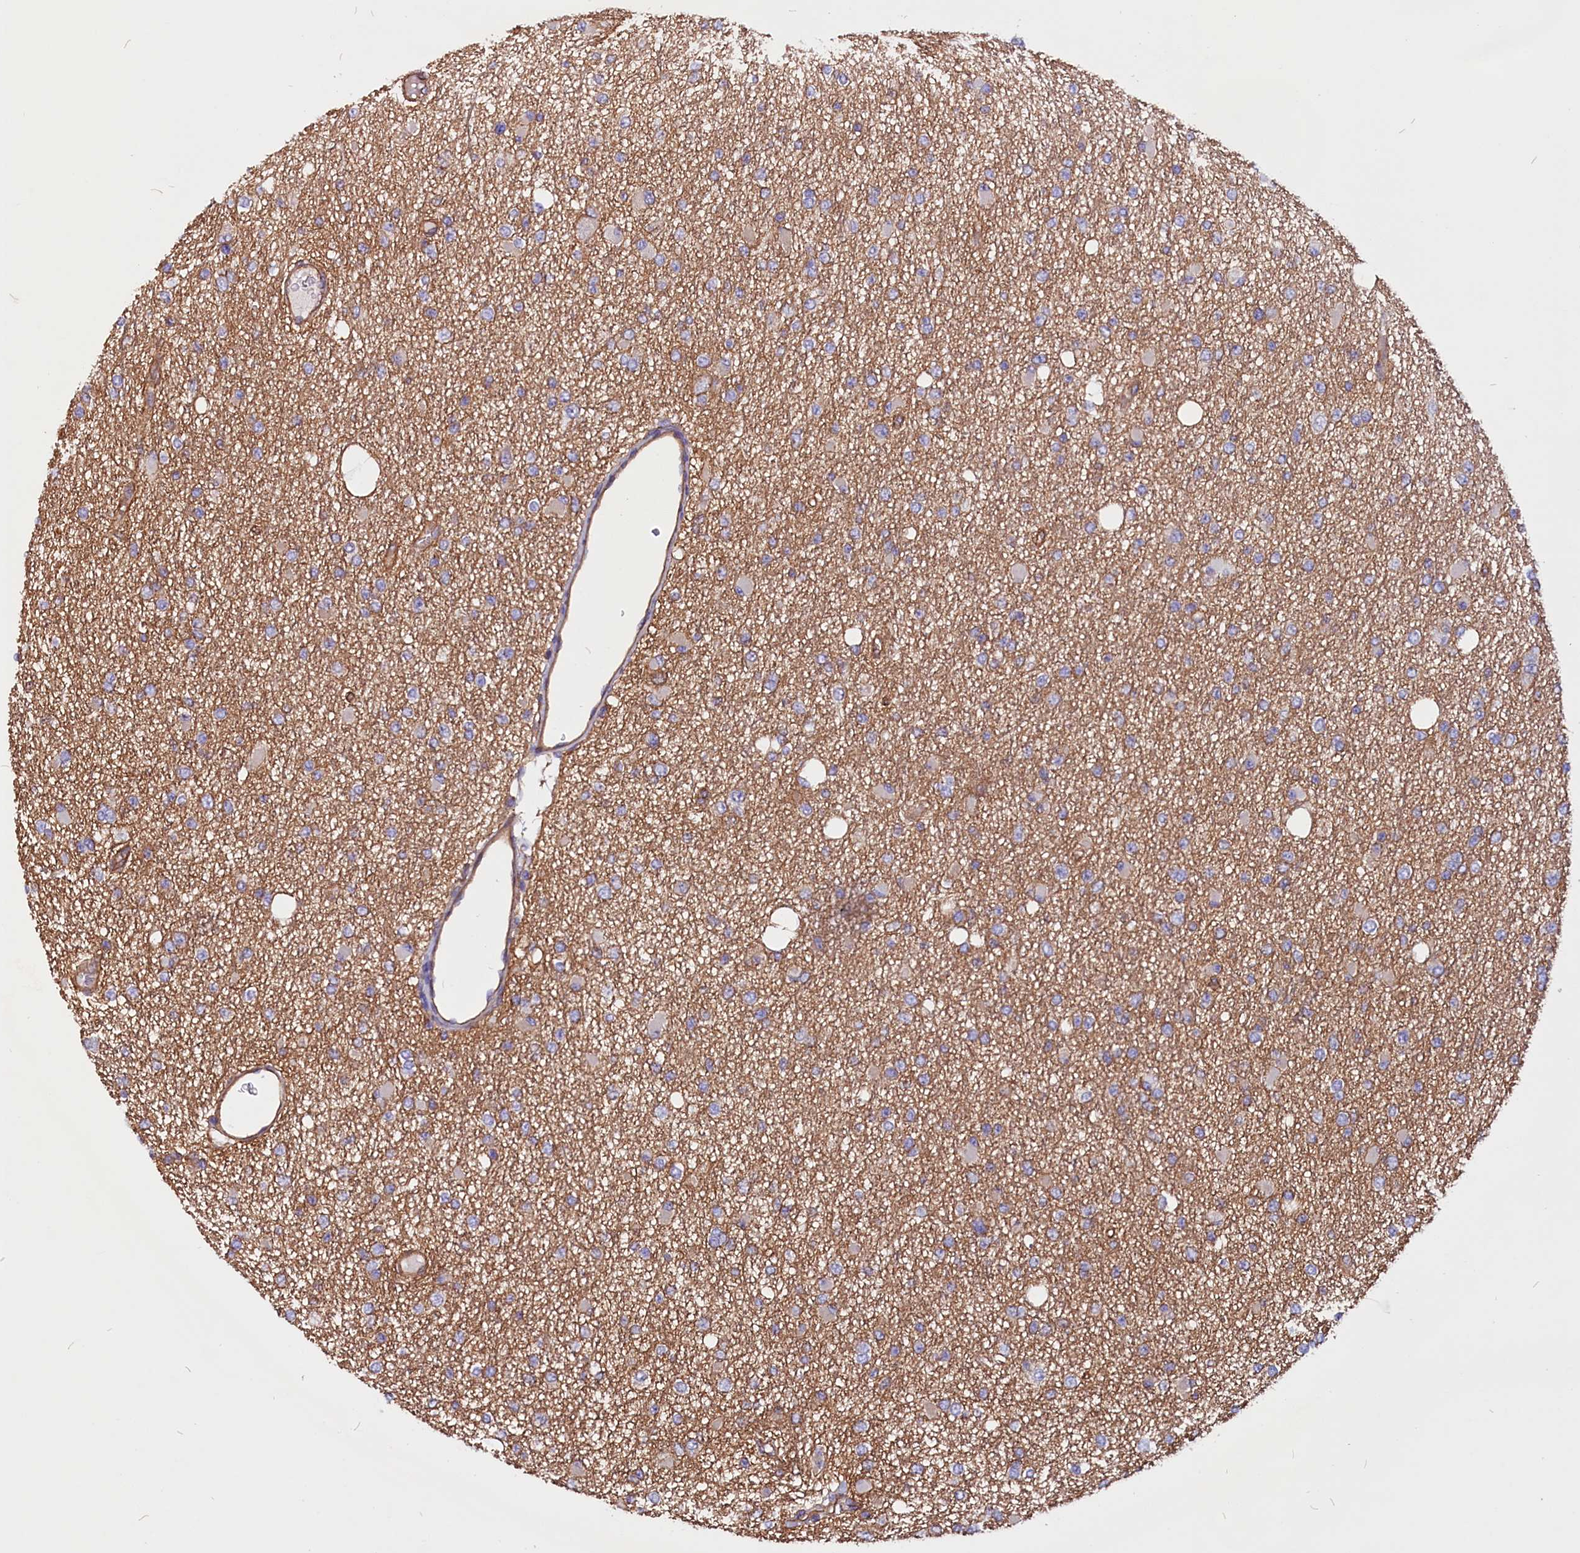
{"staining": {"intensity": "negative", "quantity": "none", "location": "none"}, "tissue": "glioma", "cell_type": "Tumor cells", "image_type": "cancer", "snomed": [{"axis": "morphology", "description": "Glioma, malignant, Low grade"}, {"axis": "topography", "description": "Brain"}], "caption": "Immunohistochemistry (IHC) of human malignant glioma (low-grade) exhibits no positivity in tumor cells.", "gene": "ZNF749", "patient": {"sex": "female", "age": 22}}